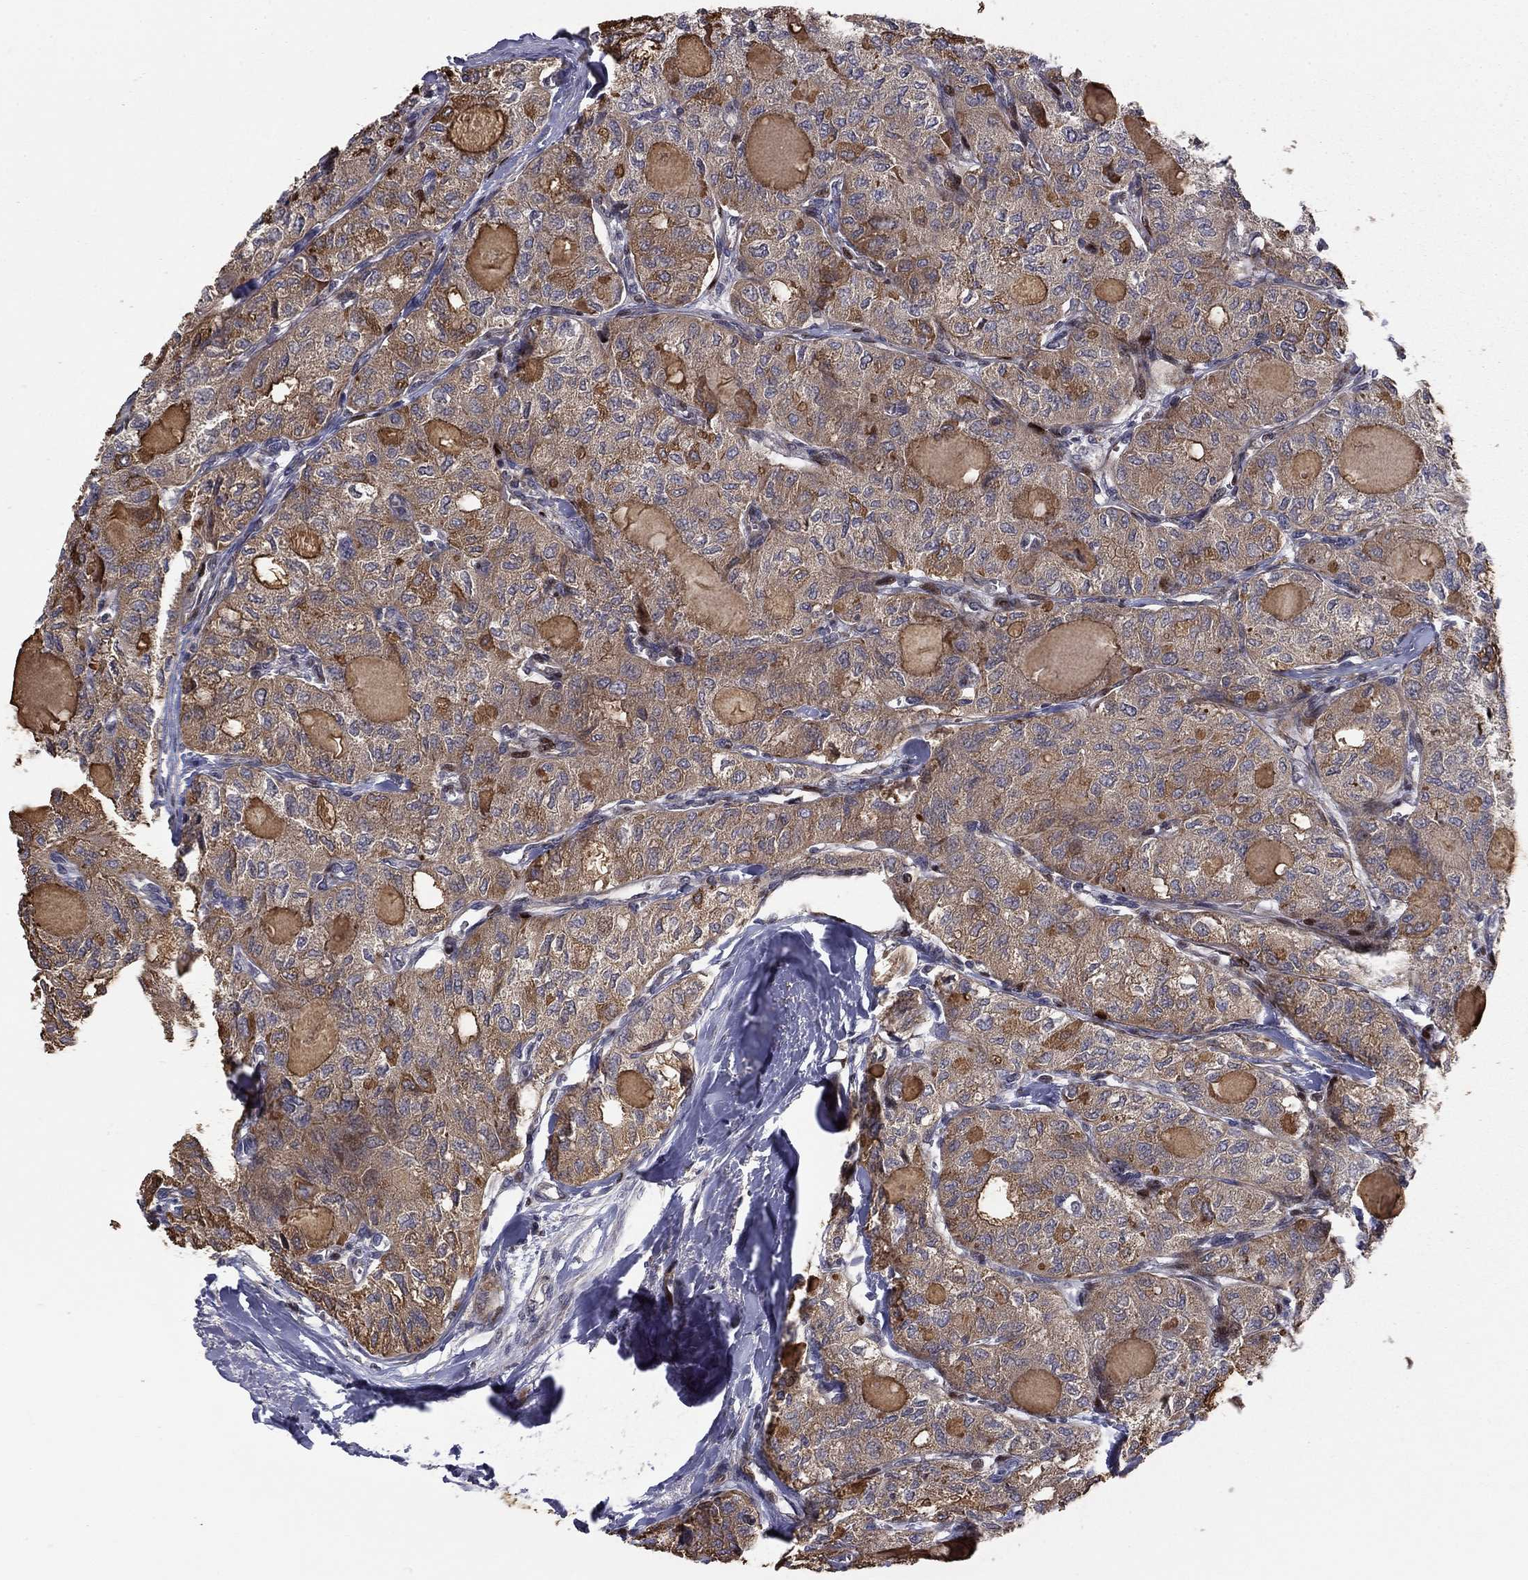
{"staining": {"intensity": "moderate", "quantity": ">75%", "location": "cytoplasmic/membranous"}, "tissue": "thyroid cancer", "cell_type": "Tumor cells", "image_type": "cancer", "snomed": [{"axis": "morphology", "description": "Follicular adenoma carcinoma, NOS"}, {"axis": "topography", "description": "Thyroid gland"}], "caption": "Moderate cytoplasmic/membranous expression for a protein is present in about >75% of tumor cells of follicular adenoma carcinoma (thyroid) using immunohistochemistry.", "gene": "MIOS", "patient": {"sex": "male", "age": 75}}